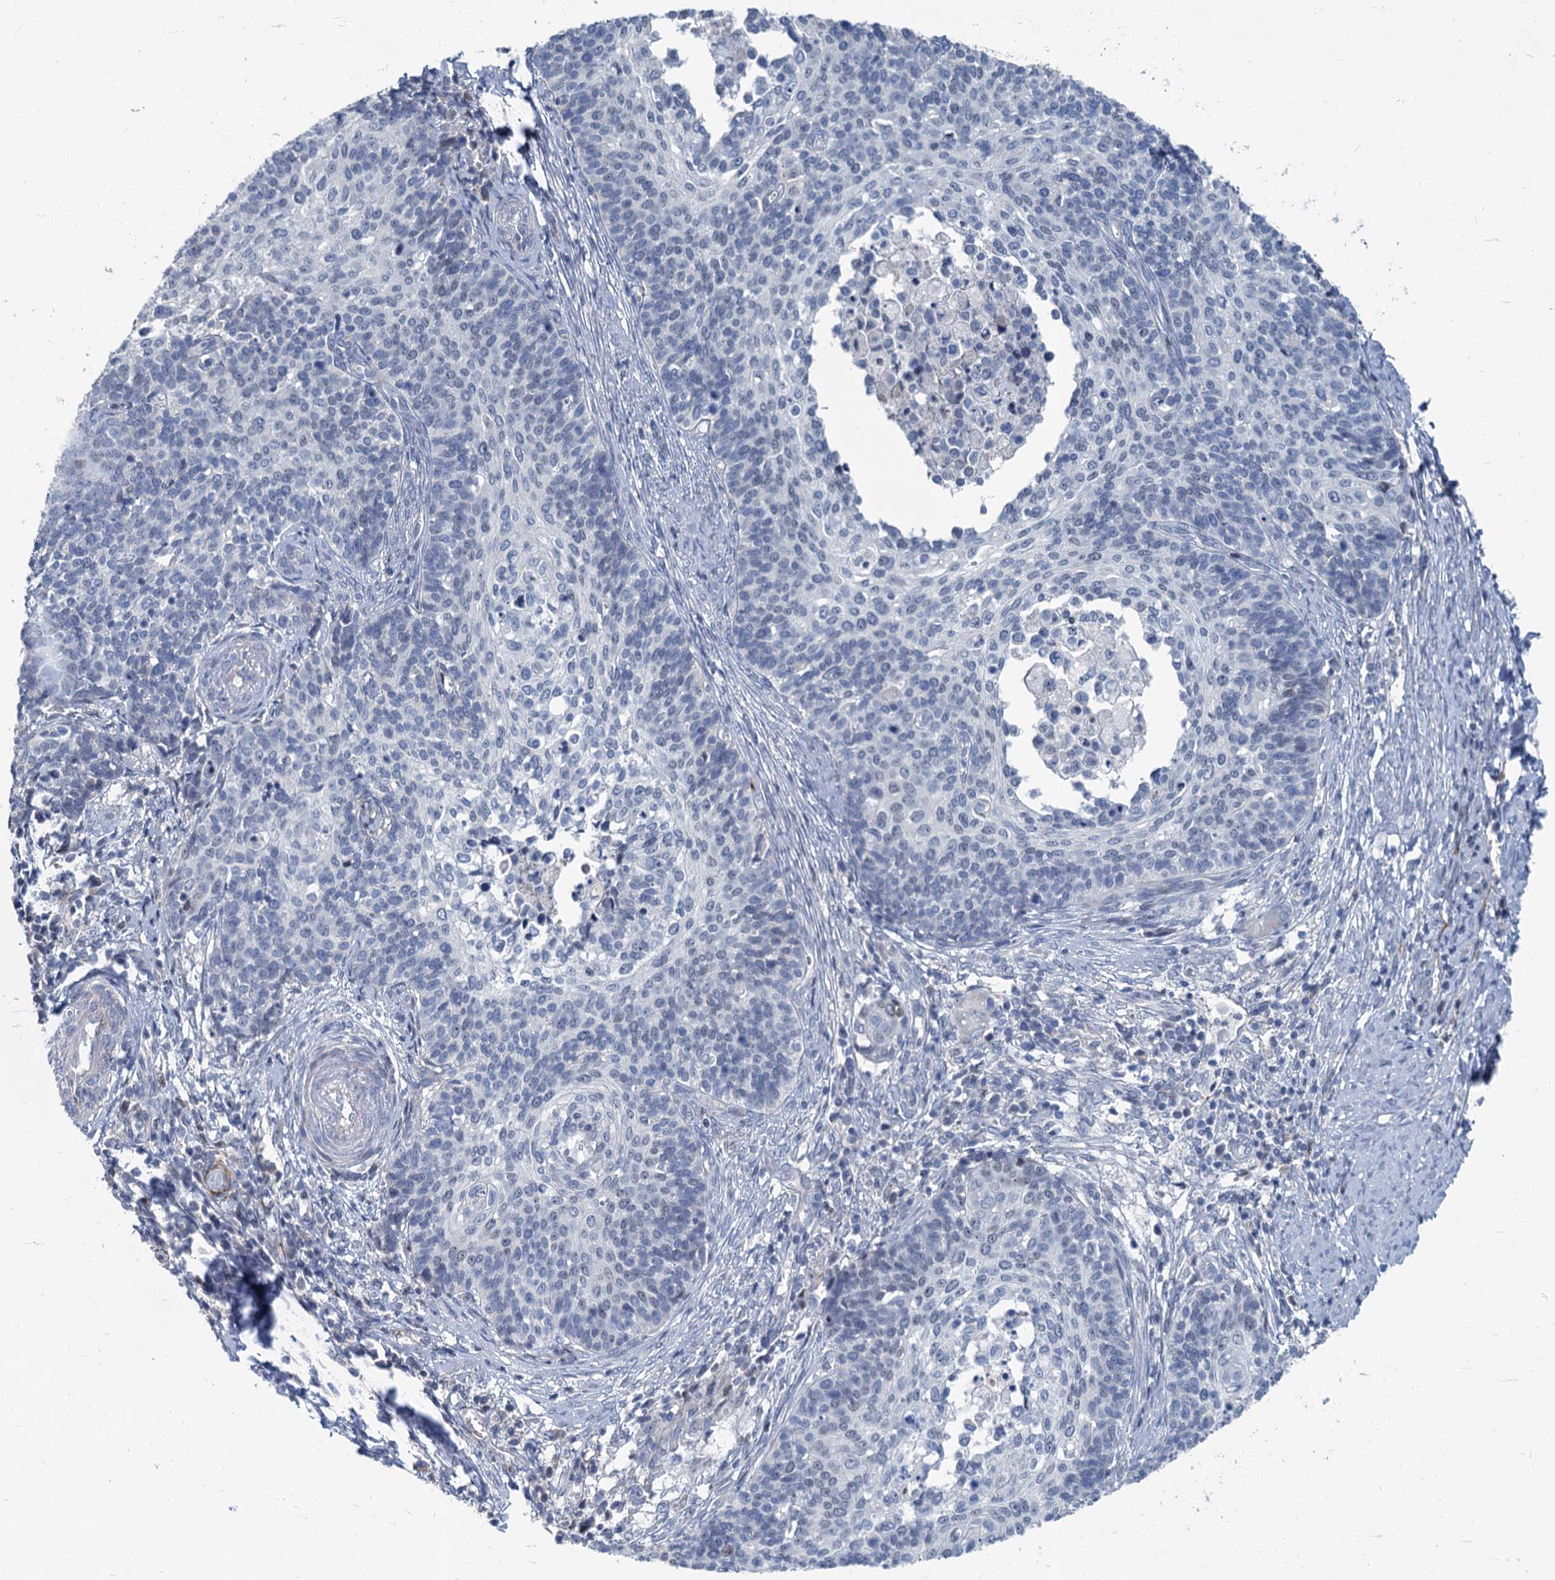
{"staining": {"intensity": "negative", "quantity": "none", "location": "none"}, "tissue": "cervical cancer", "cell_type": "Tumor cells", "image_type": "cancer", "snomed": [{"axis": "morphology", "description": "Squamous cell carcinoma, NOS"}, {"axis": "topography", "description": "Cervix"}], "caption": "This micrograph is of cervical squamous cell carcinoma stained with IHC to label a protein in brown with the nuclei are counter-stained blue. There is no staining in tumor cells.", "gene": "ASXL3", "patient": {"sex": "female", "age": 39}}